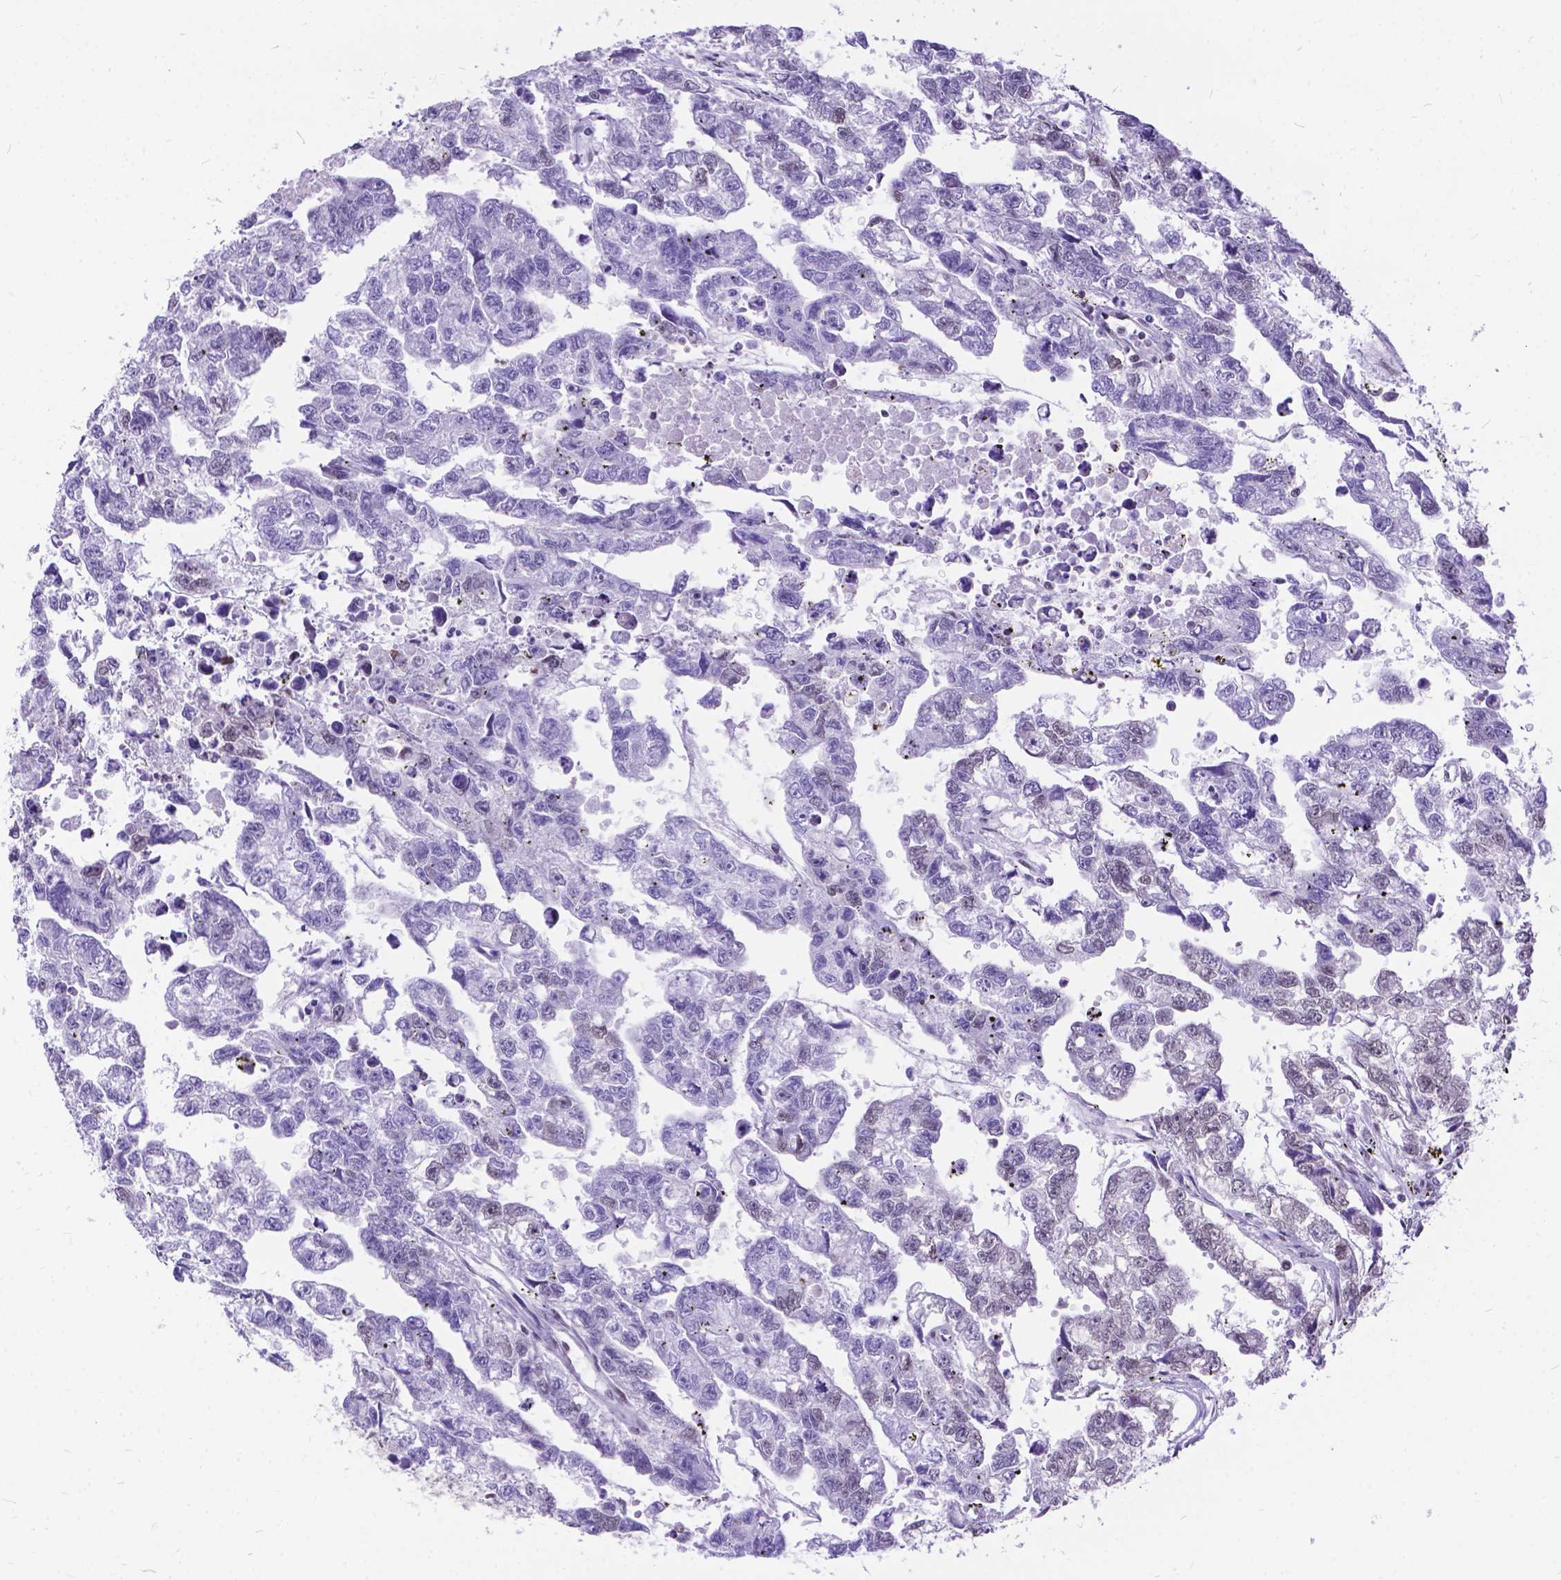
{"staining": {"intensity": "weak", "quantity": "<25%", "location": "nuclear"}, "tissue": "testis cancer", "cell_type": "Tumor cells", "image_type": "cancer", "snomed": [{"axis": "morphology", "description": "Carcinoma, Embryonal, NOS"}, {"axis": "morphology", "description": "Teratoma, malignant, NOS"}, {"axis": "topography", "description": "Testis"}], "caption": "A photomicrograph of human testis cancer is negative for staining in tumor cells. (DAB immunohistochemistry (IHC), high magnification).", "gene": "FAM124B", "patient": {"sex": "male", "age": 44}}